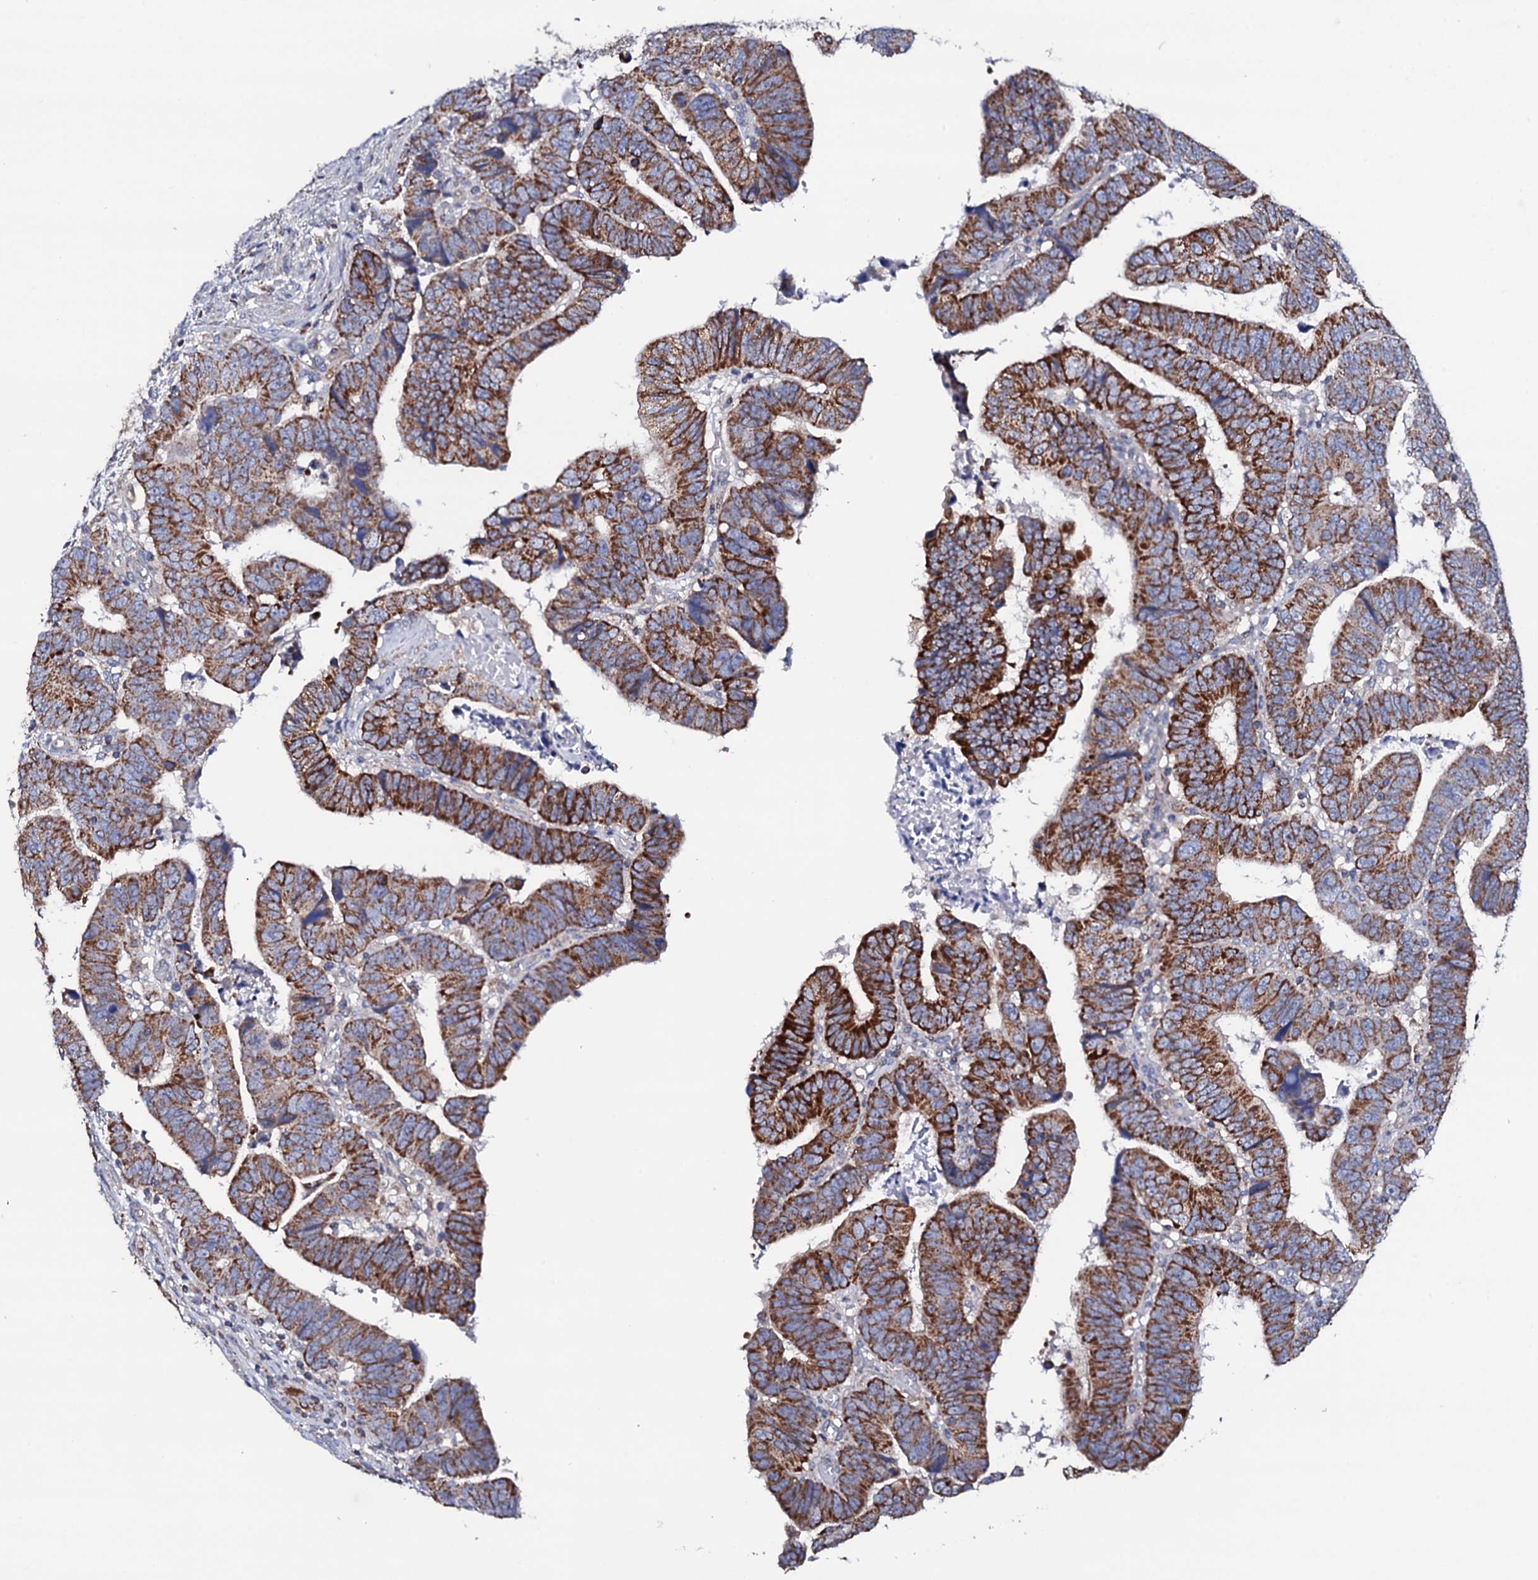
{"staining": {"intensity": "moderate", "quantity": ">75%", "location": "cytoplasmic/membranous"}, "tissue": "colorectal cancer", "cell_type": "Tumor cells", "image_type": "cancer", "snomed": [{"axis": "morphology", "description": "Normal tissue, NOS"}, {"axis": "morphology", "description": "Adenocarcinoma, NOS"}, {"axis": "topography", "description": "Rectum"}], "caption": "Colorectal cancer (adenocarcinoma) was stained to show a protein in brown. There is medium levels of moderate cytoplasmic/membranous expression in about >75% of tumor cells.", "gene": "TCAF2", "patient": {"sex": "female", "age": 65}}